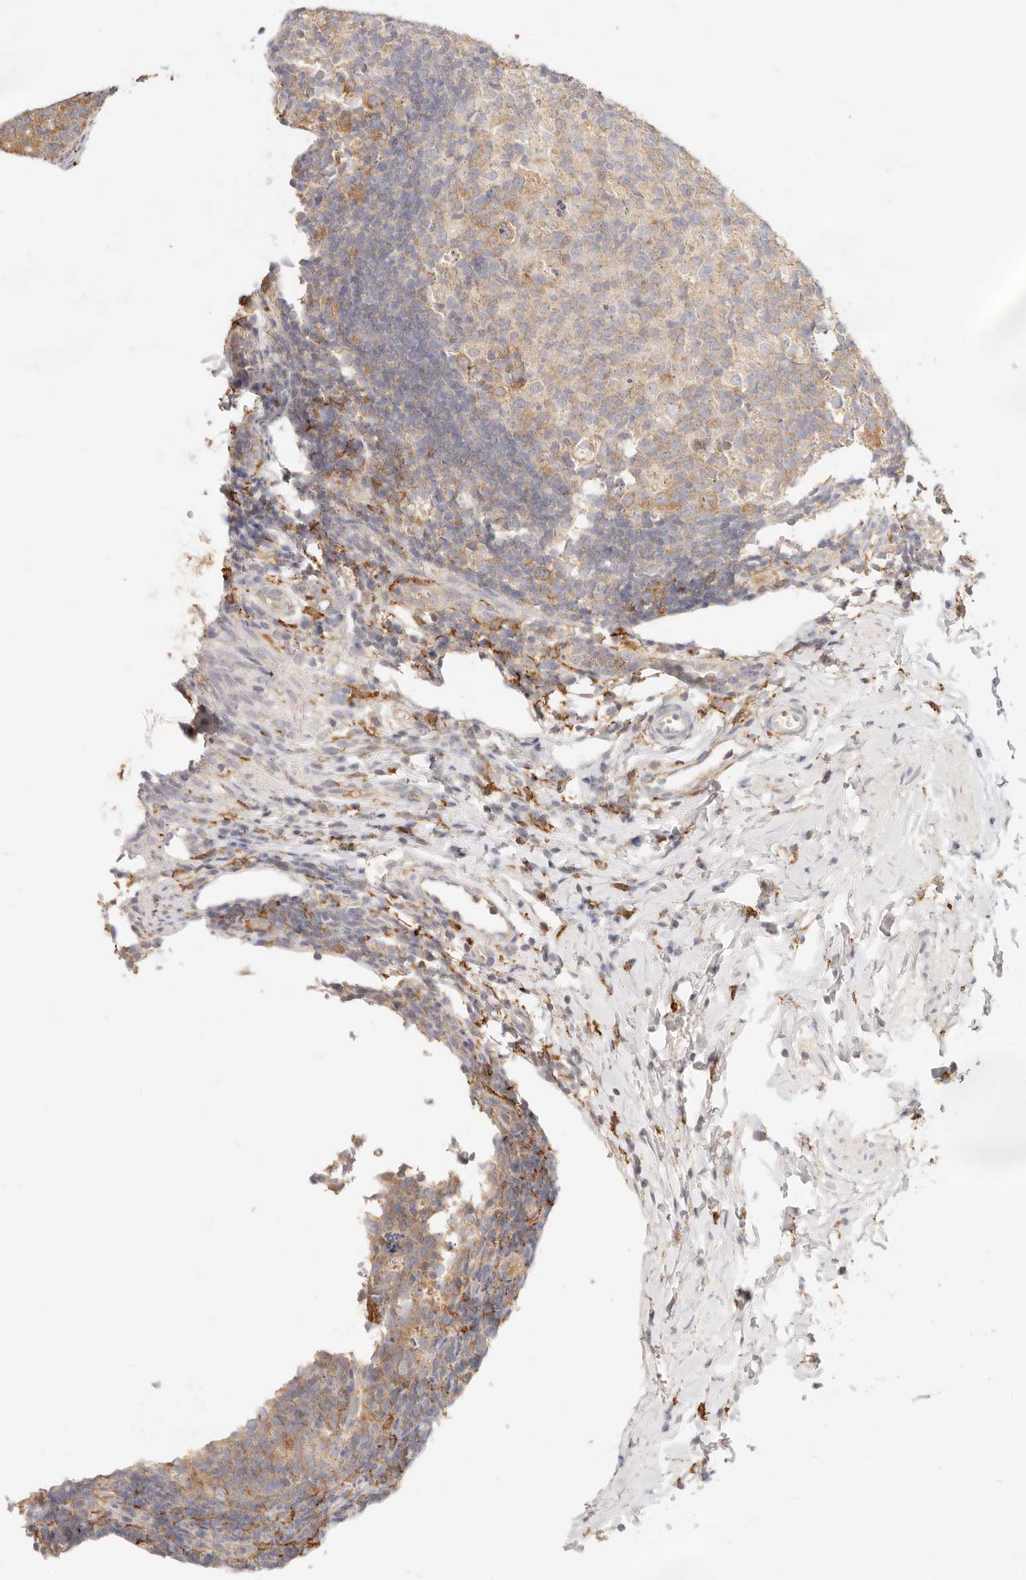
{"staining": {"intensity": "strong", "quantity": "25%-75%", "location": "cytoplasmic/membranous"}, "tissue": "appendix", "cell_type": "Glandular cells", "image_type": "normal", "snomed": [{"axis": "morphology", "description": "Normal tissue, NOS"}, {"axis": "topography", "description": "Appendix"}], "caption": "Human appendix stained for a protein (brown) displays strong cytoplasmic/membranous positive staining in approximately 25%-75% of glandular cells.", "gene": "HK2", "patient": {"sex": "male", "age": 1}}